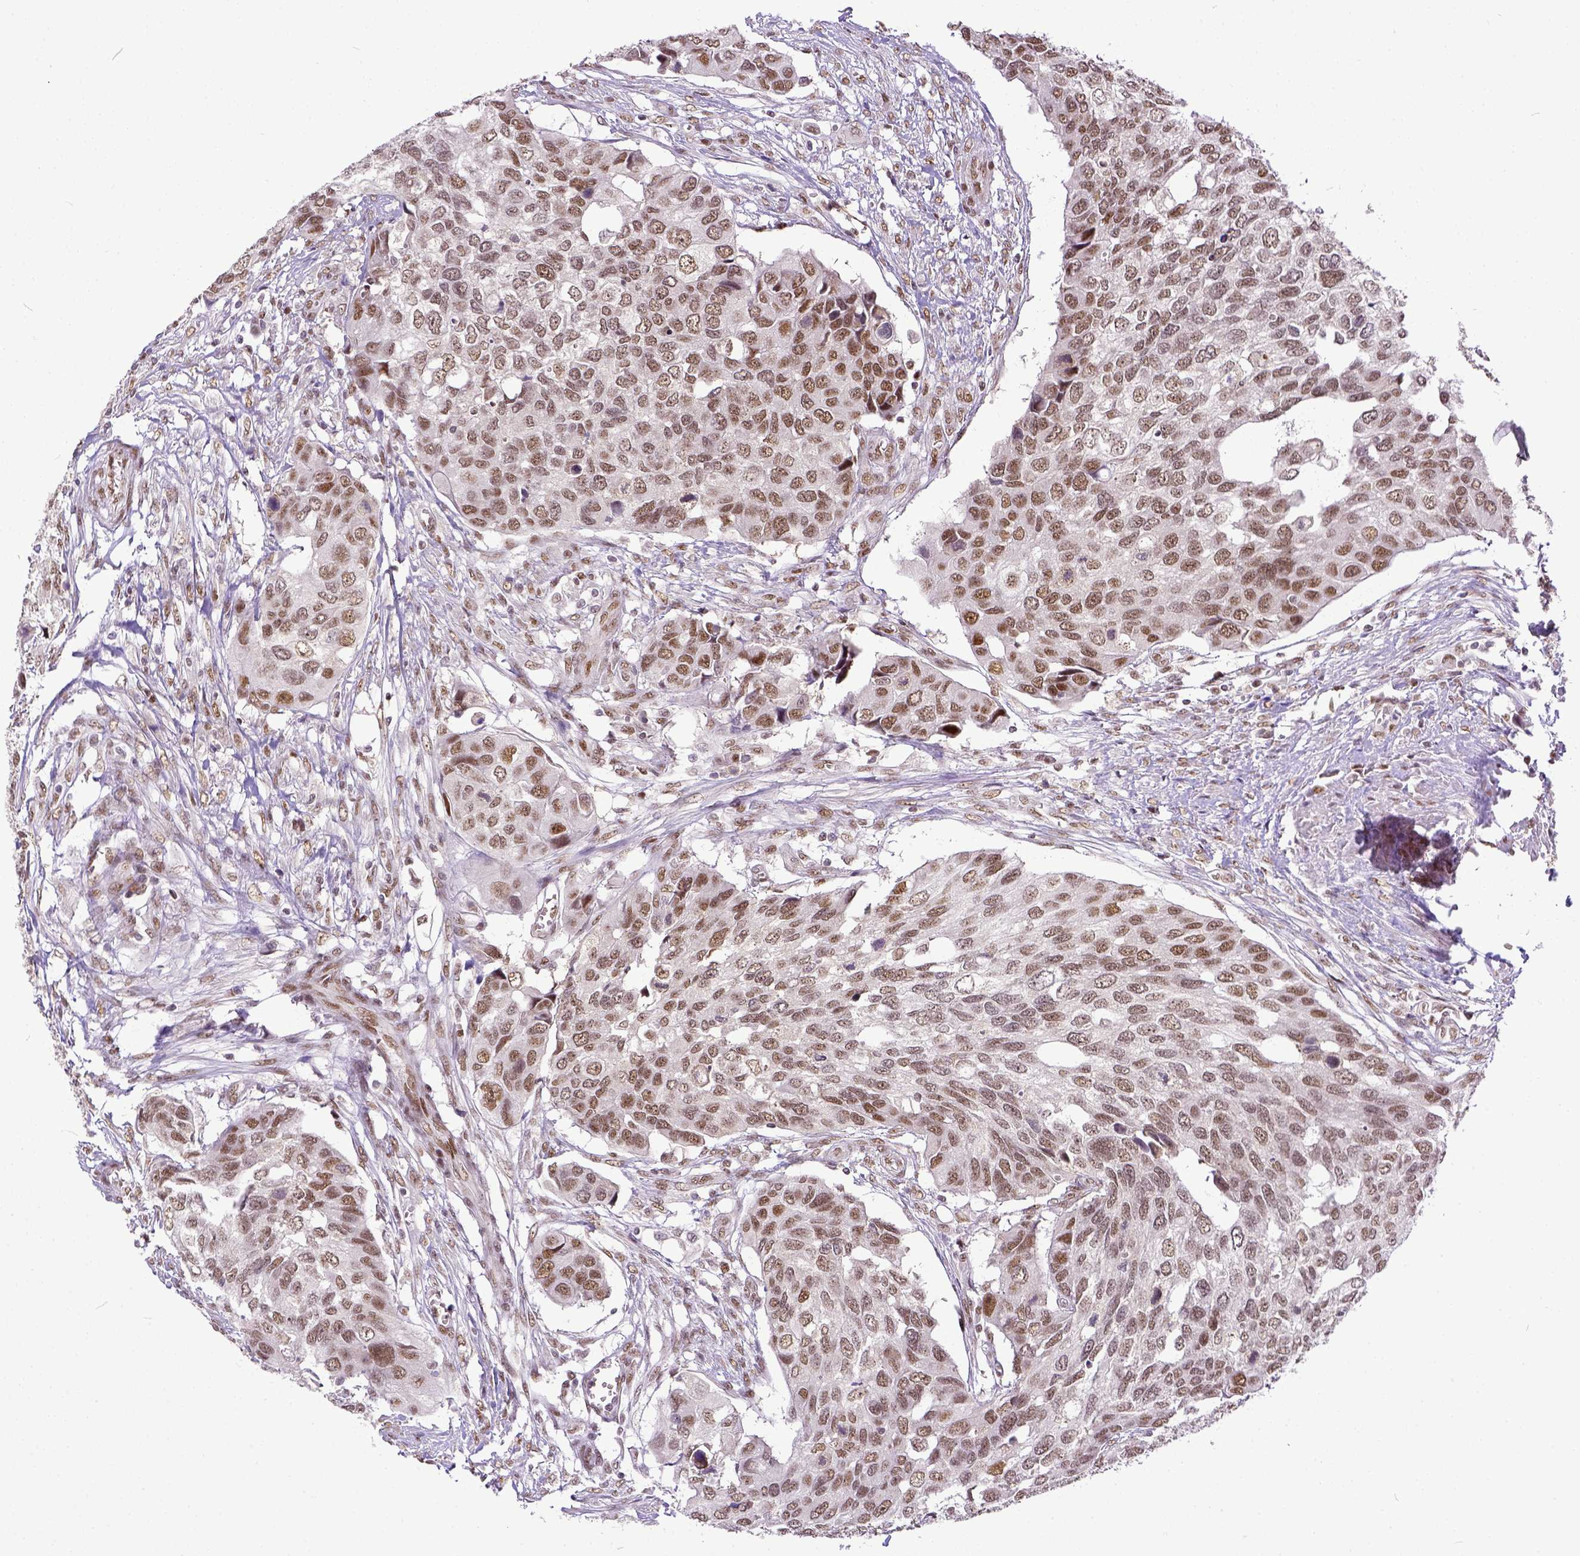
{"staining": {"intensity": "moderate", "quantity": ">75%", "location": "nuclear"}, "tissue": "urothelial cancer", "cell_type": "Tumor cells", "image_type": "cancer", "snomed": [{"axis": "morphology", "description": "Urothelial carcinoma, High grade"}, {"axis": "topography", "description": "Urinary bladder"}], "caption": "High-grade urothelial carcinoma stained with DAB (3,3'-diaminobenzidine) immunohistochemistry (IHC) reveals medium levels of moderate nuclear expression in about >75% of tumor cells.", "gene": "ERCC1", "patient": {"sex": "male", "age": 60}}